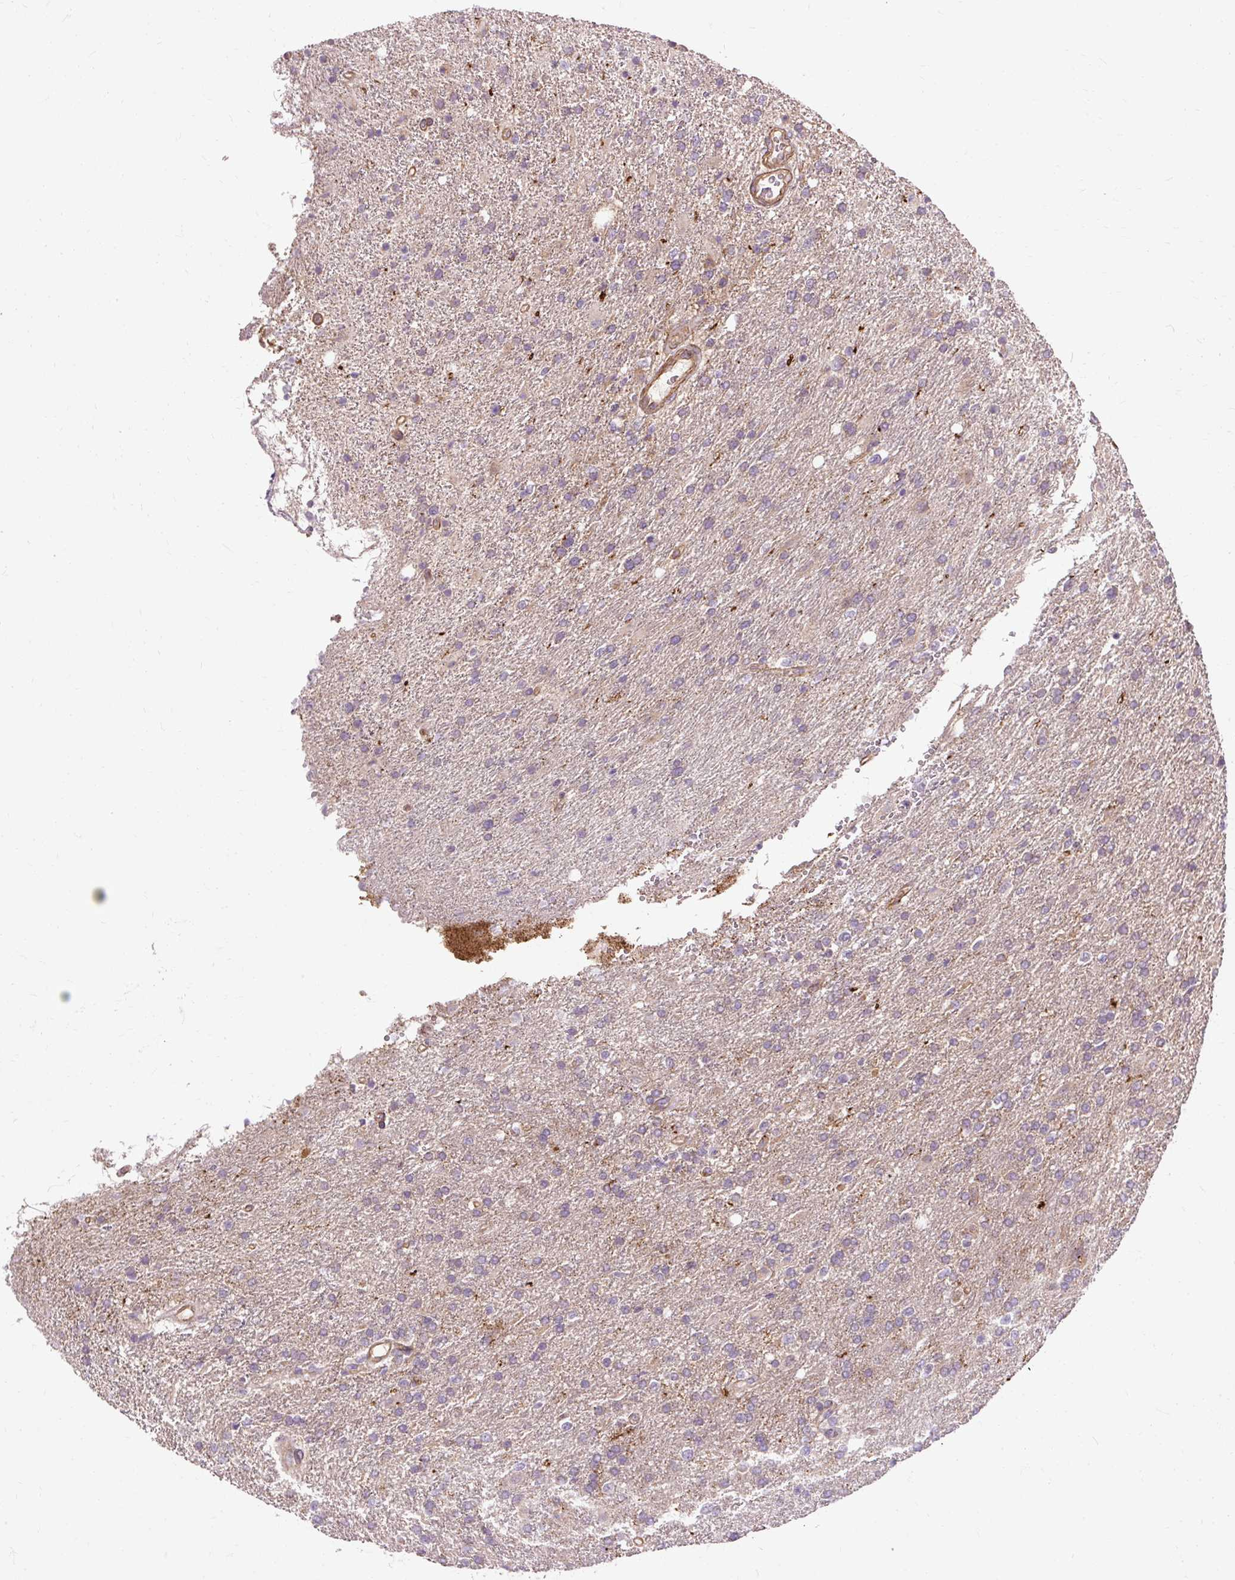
{"staining": {"intensity": "negative", "quantity": "none", "location": "none"}, "tissue": "glioma", "cell_type": "Tumor cells", "image_type": "cancer", "snomed": [{"axis": "morphology", "description": "Glioma, malignant, High grade"}, {"axis": "topography", "description": "Brain"}], "caption": "Glioma stained for a protein using IHC shows no expression tumor cells.", "gene": "FLRT1", "patient": {"sex": "male", "age": 56}}